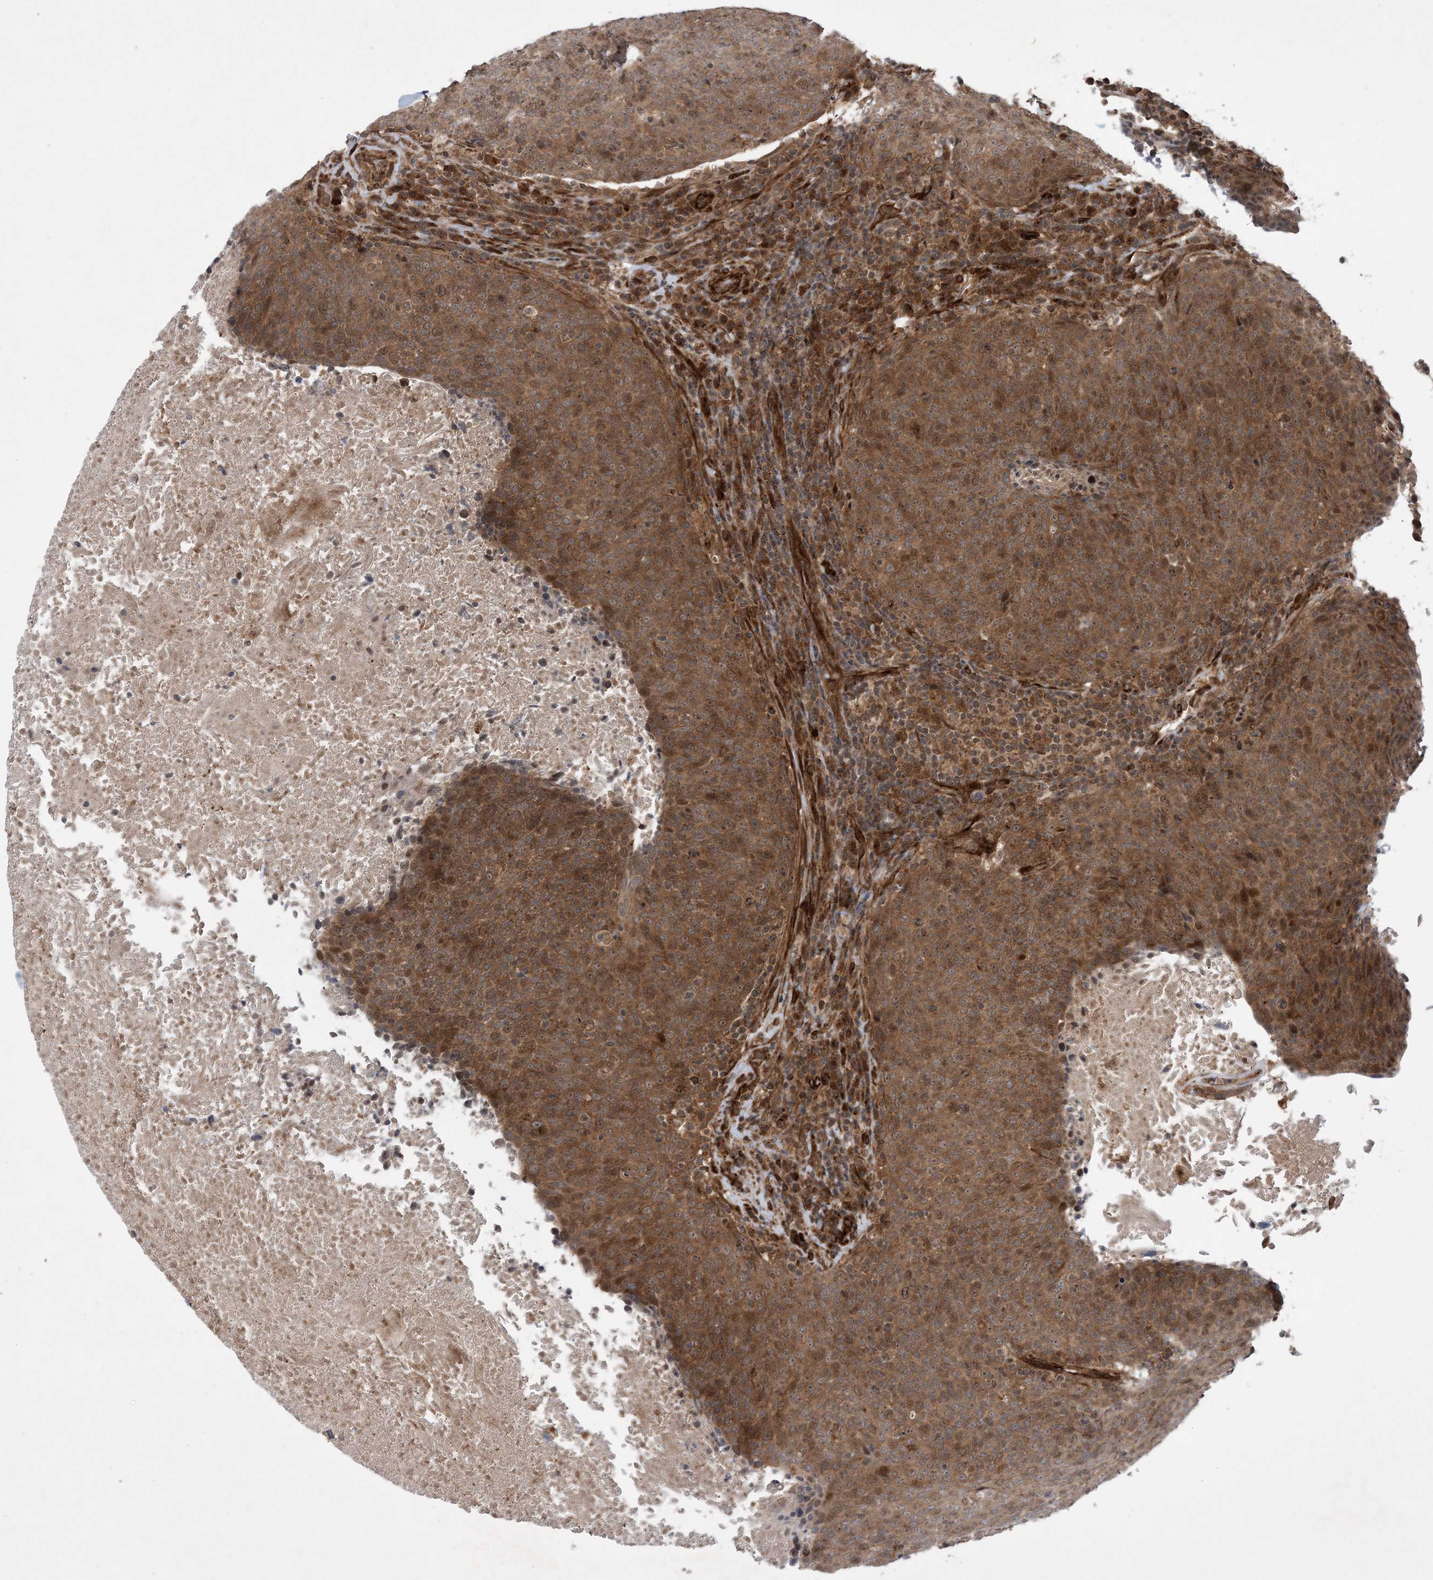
{"staining": {"intensity": "strong", "quantity": "25%-75%", "location": "cytoplasmic/membranous,nuclear"}, "tissue": "head and neck cancer", "cell_type": "Tumor cells", "image_type": "cancer", "snomed": [{"axis": "morphology", "description": "Squamous cell carcinoma, NOS"}, {"axis": "morphology", "description": "Squamous cell carcinoma, metastatic, NOS"}, {"axis": "topography", "description": "Lymph node"}, {"axis": "topography", "description": "Head-Neck"}], "caption": "The image demonstrates a brown stain indicating the presence of a protein in the cytoplasmic/membranous and nuclear of tumor cells in head and neck metastatic squamous cell carcinoma.", "gene": "HEMK1", "patient": {"sex": "male", "age": 62}}